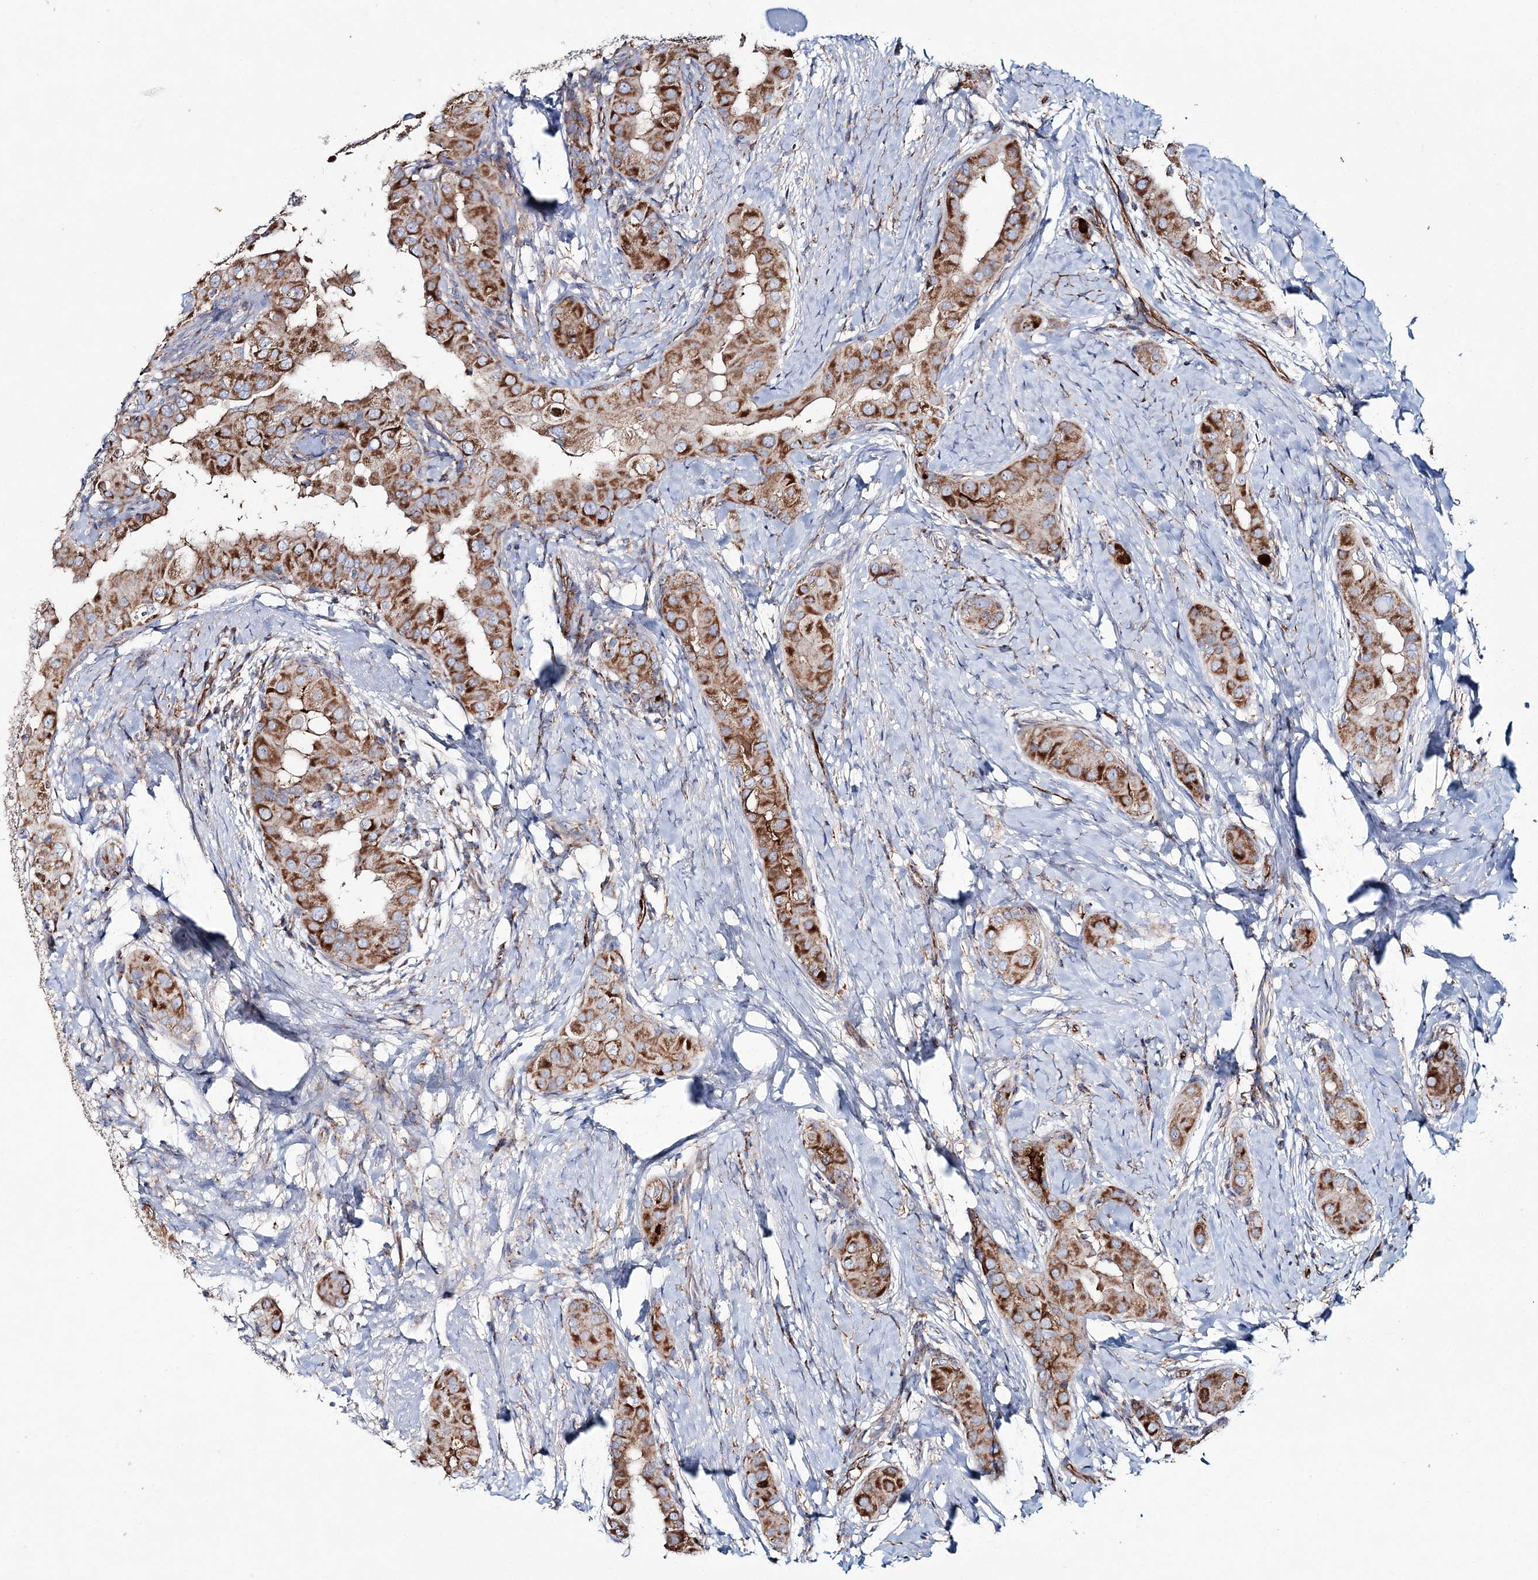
{"staining": {"intensity": "moderate", "quantity": ">75%", "location": "cytoplasmic/membranous"}, "tissue": "thyroid cancer", "cell_type": "Tumor cells", "image_type": "cancer", "snomed": [{"axis": "morphology", "description": "Papillary adenocarcinoma, NOS"}, {"axis": "topography", "description": "Thyroid gland"}], "caption": "Immunohistochemistry (IHC) (DAB) staining of human thyroid cancer (papillary adenocarcinoma) displays moderate cytoplasmic/membranous protein staining in about >75% of tumor cells.", "gene": "ARHGAP6", "patient": {"sex": "male", "age": 33}}